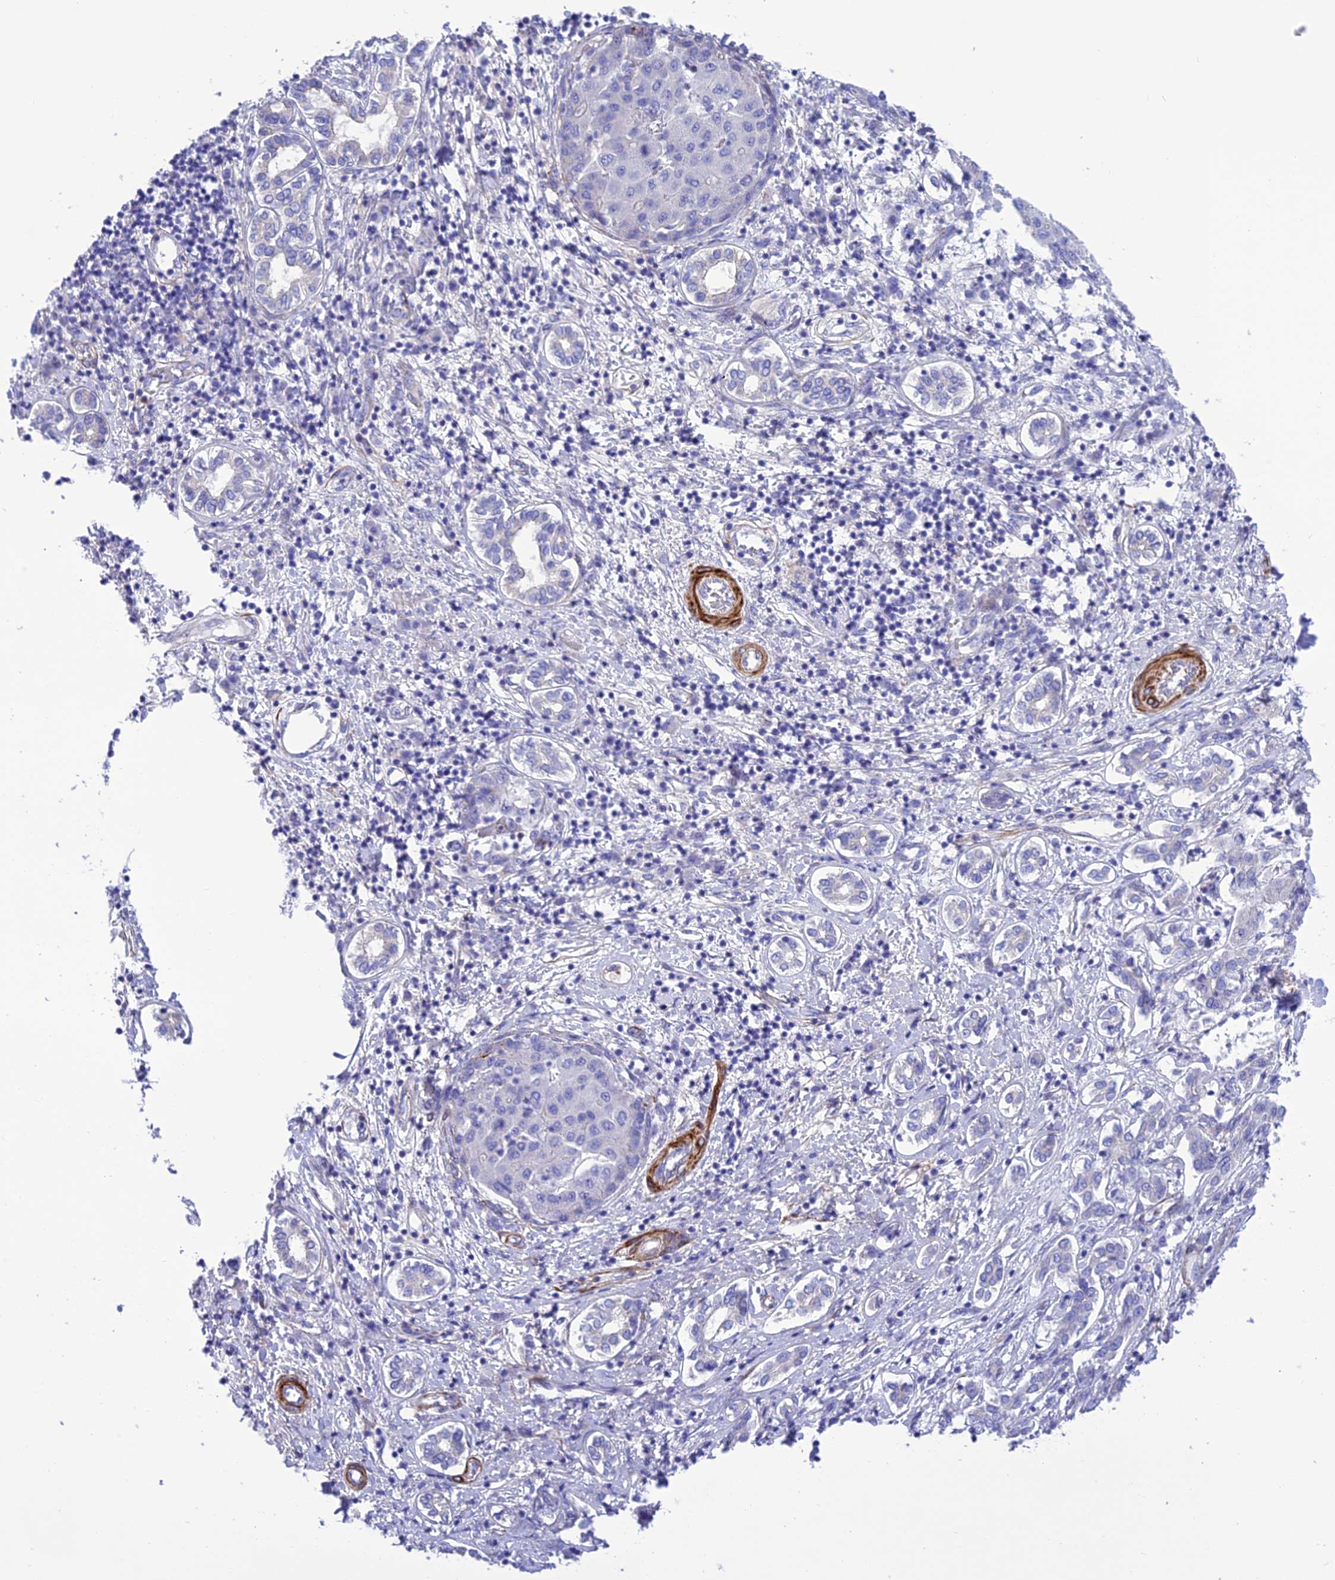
{"staining": {"intensity": "negative", "quantity": "none", "location": "none"}, "tissue": "liver cancer", "cell_type": "Tumor cells", "image_type": "cancer", "snomed": [{"axis": "morphology", "description": "Carcinoma, Hepatocellular, NOS"}, {"axis": "topography", "description": "Liver"}], "caption": "Tumor cells show no significant staining in liver cancer.", "gene": "FRA10AC1", "patient": {"sex": "male", "age": 65}}